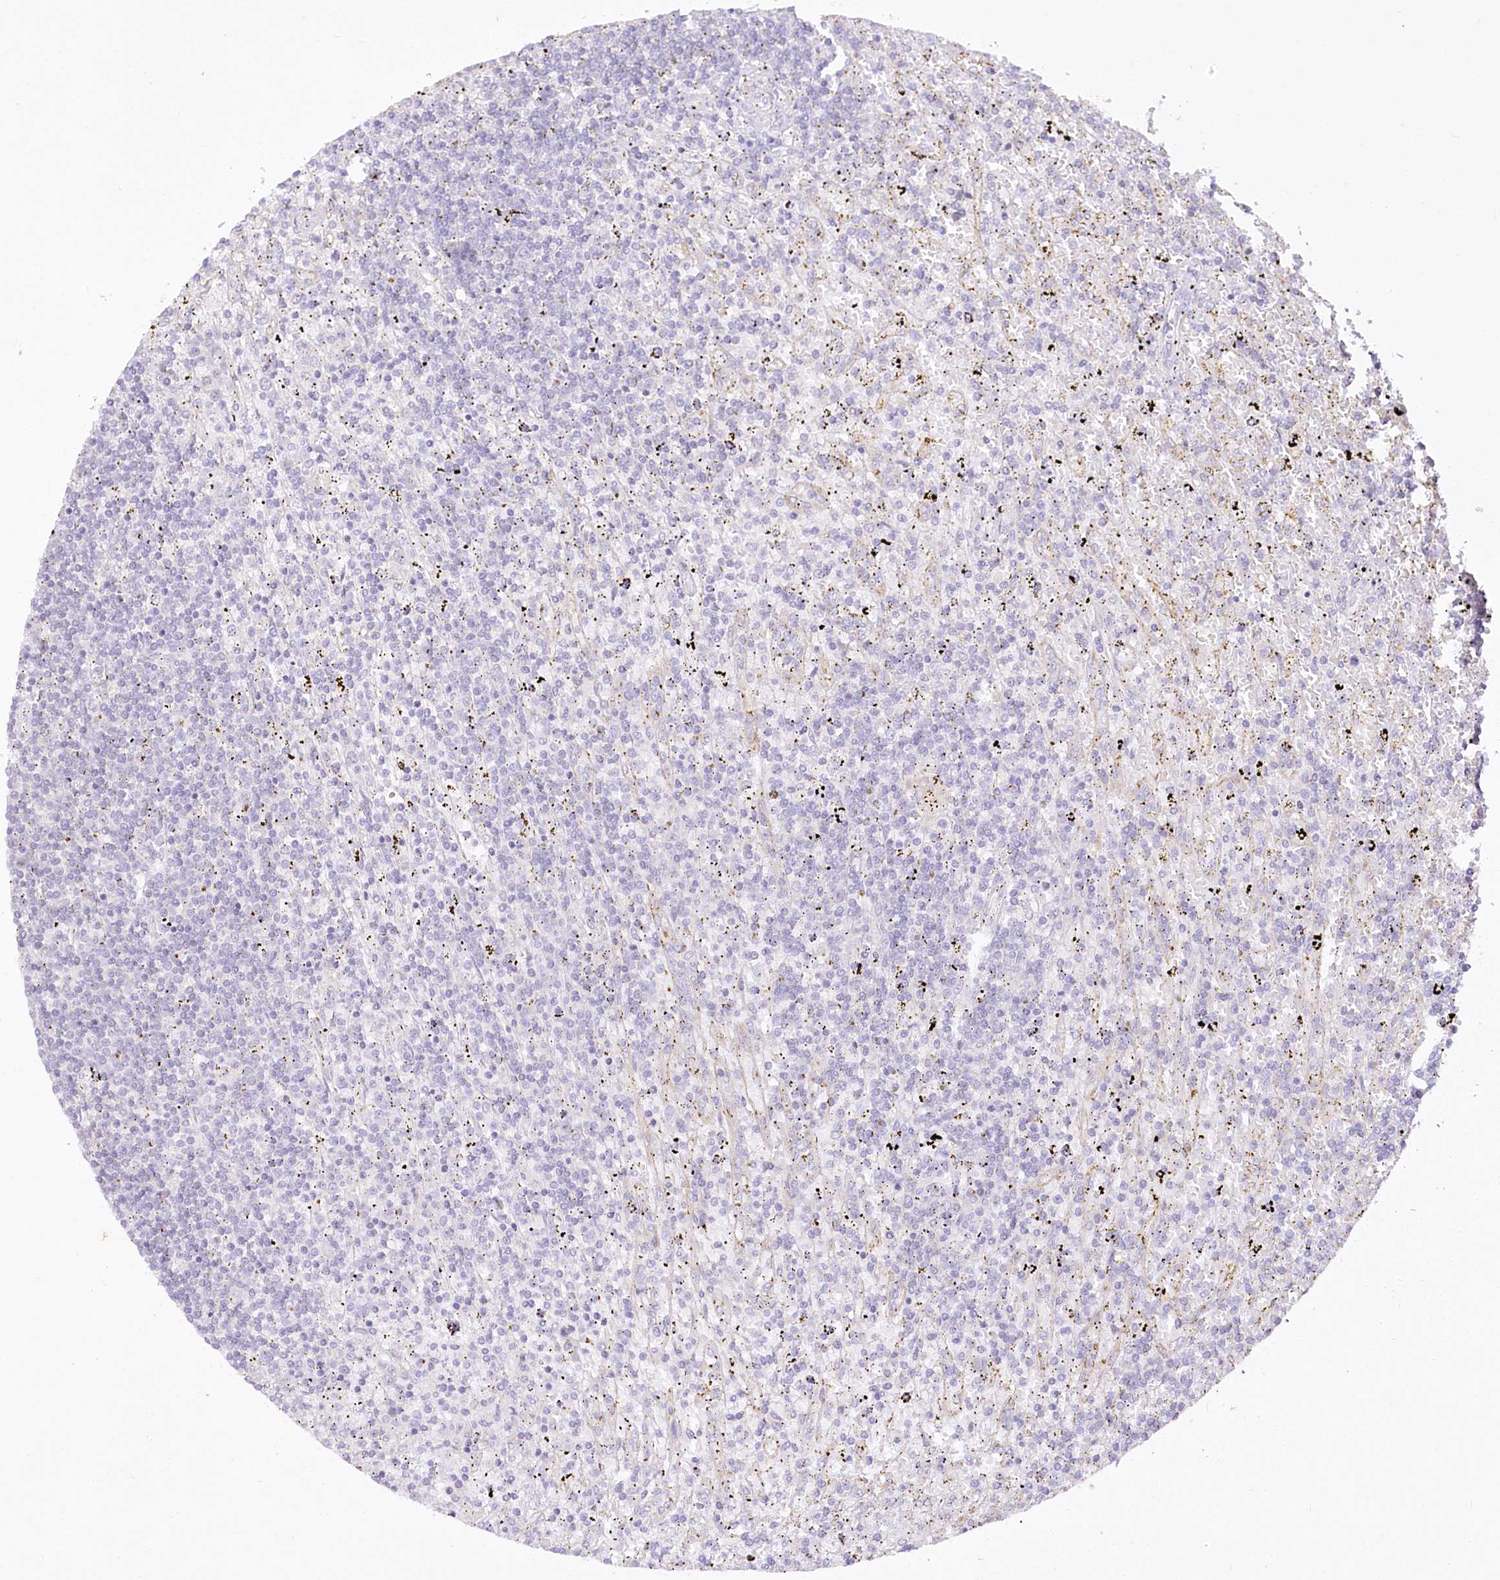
{"staining": {"intensity": "negative", "quantity": "none", "location": "none"}, "tissue": "lymphoma", "cell_type": "Tumor cells", "image_type": "cancer", "snomed": [{"axis": "morphology", "description": "Malignant lymphoma, non-Hodgkin's type, Low grade"}, {"axis": "topography", "description": "Spleen"}], "caption": "An IHC micrograph of lymphoma is shown. There is no staining in tumor cells of lymphoma. (Stains: DAB (3,3'-diaminobenzidine) immunohistochemistry (IHC) with hematoxylin counter stain, Microscopy: brightfield microscopy at high magnification).", "gene": "EFHC2", "patient": {"sex": "male", "age": 76}}